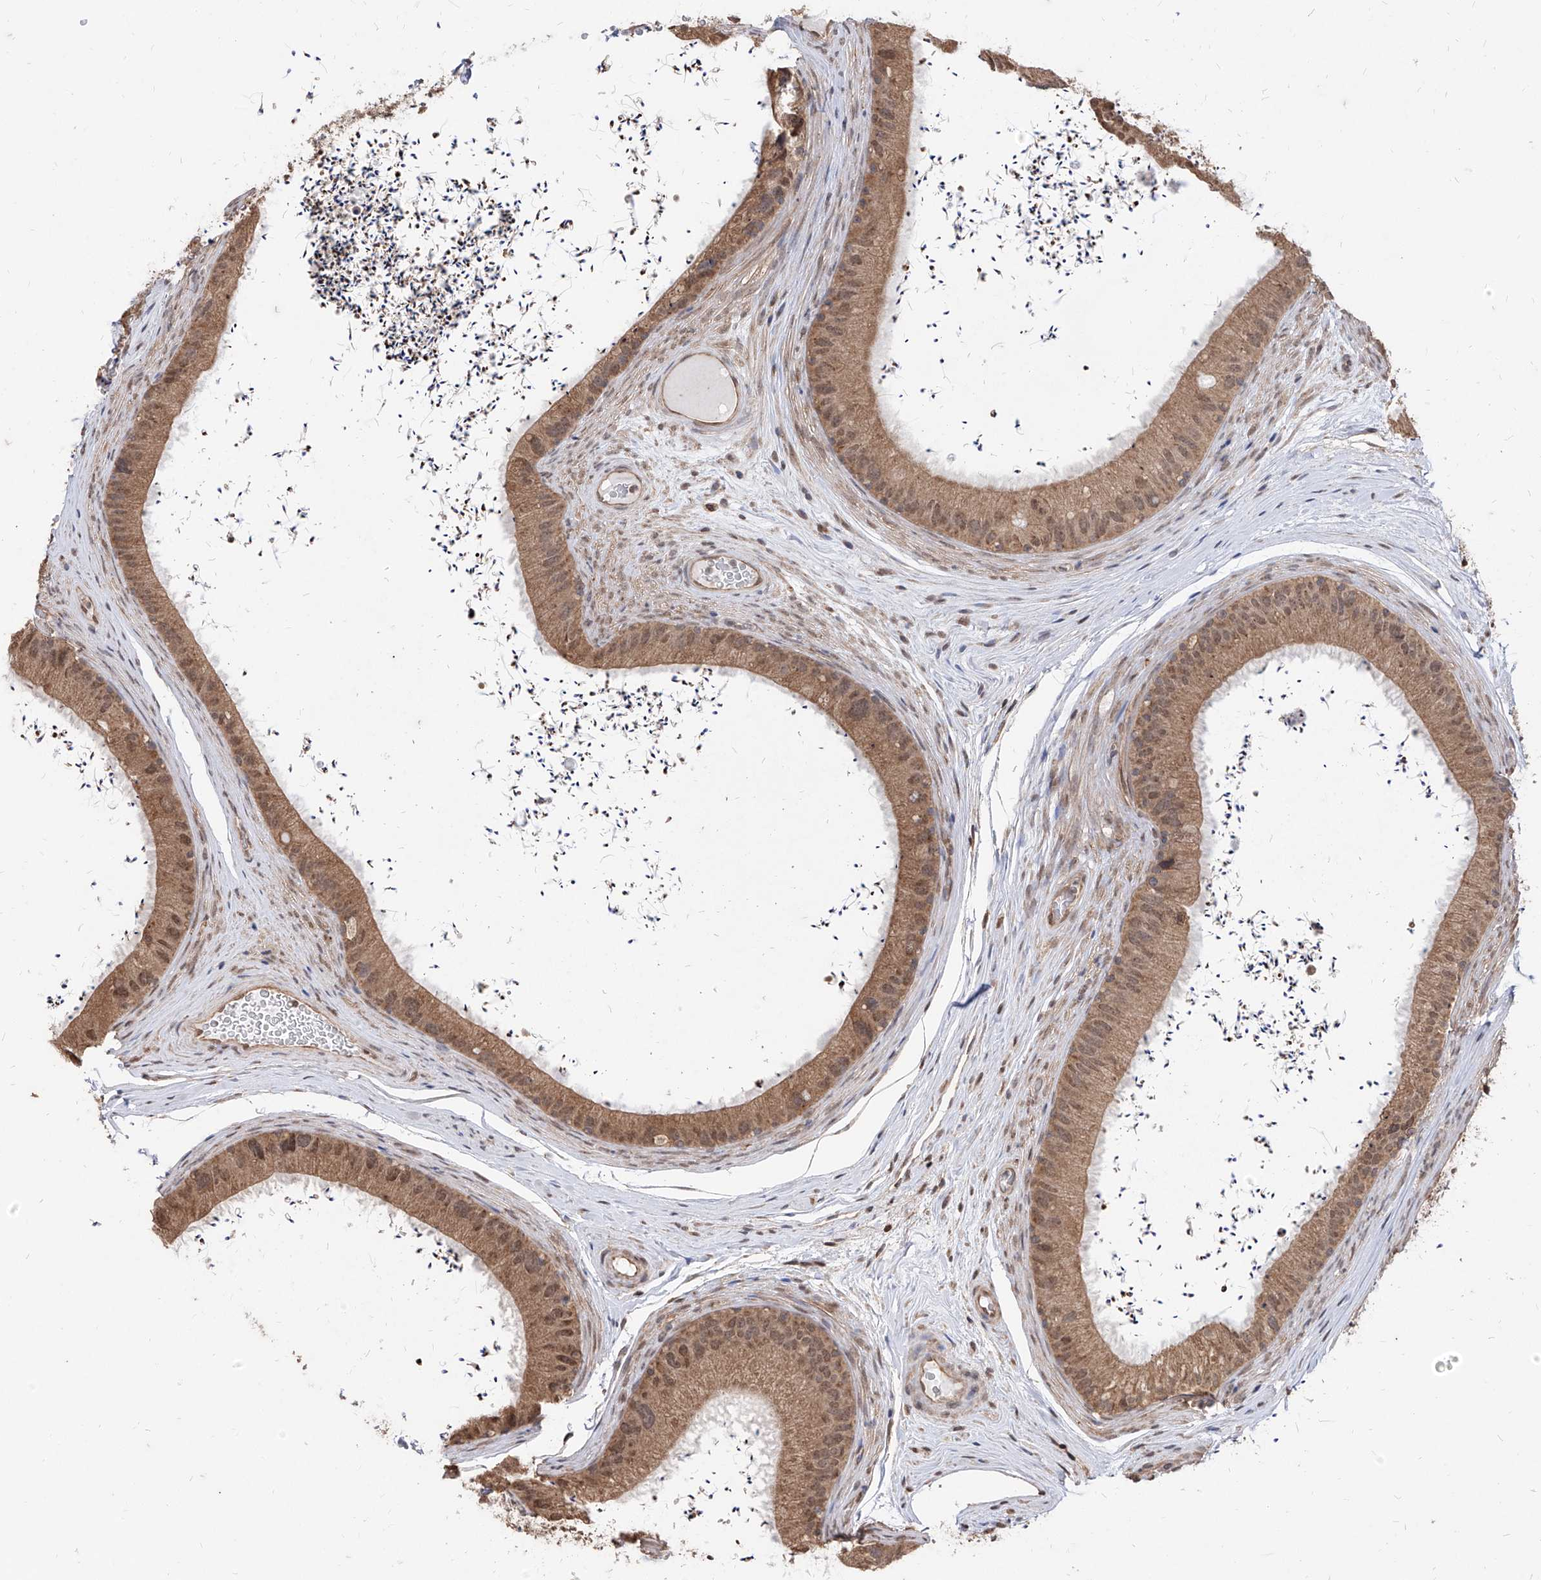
{"staining": {"intensity": "moderate", "quantity": ">75%", "location": "cytoplasmic/membranous,nuclear"}, "tissue": "epididymis", "cell_type": "Glandular cells", "image_type": "normal", "snomed": [{"axis": "morphology", "description": "Normal tissue, NOS"}, {"axis": "topography", "description": "Epididymis, spermatic cord, NOS"}], "caption": "High-power microscopy captured an IHC micrograph of normal epididymis, revealing moderate cytoplasmic/membranous,nuclear expression in about >75% of glandular cells.", "gene": "C8orf82", "patient": {"sex": "male", "age": 50}}